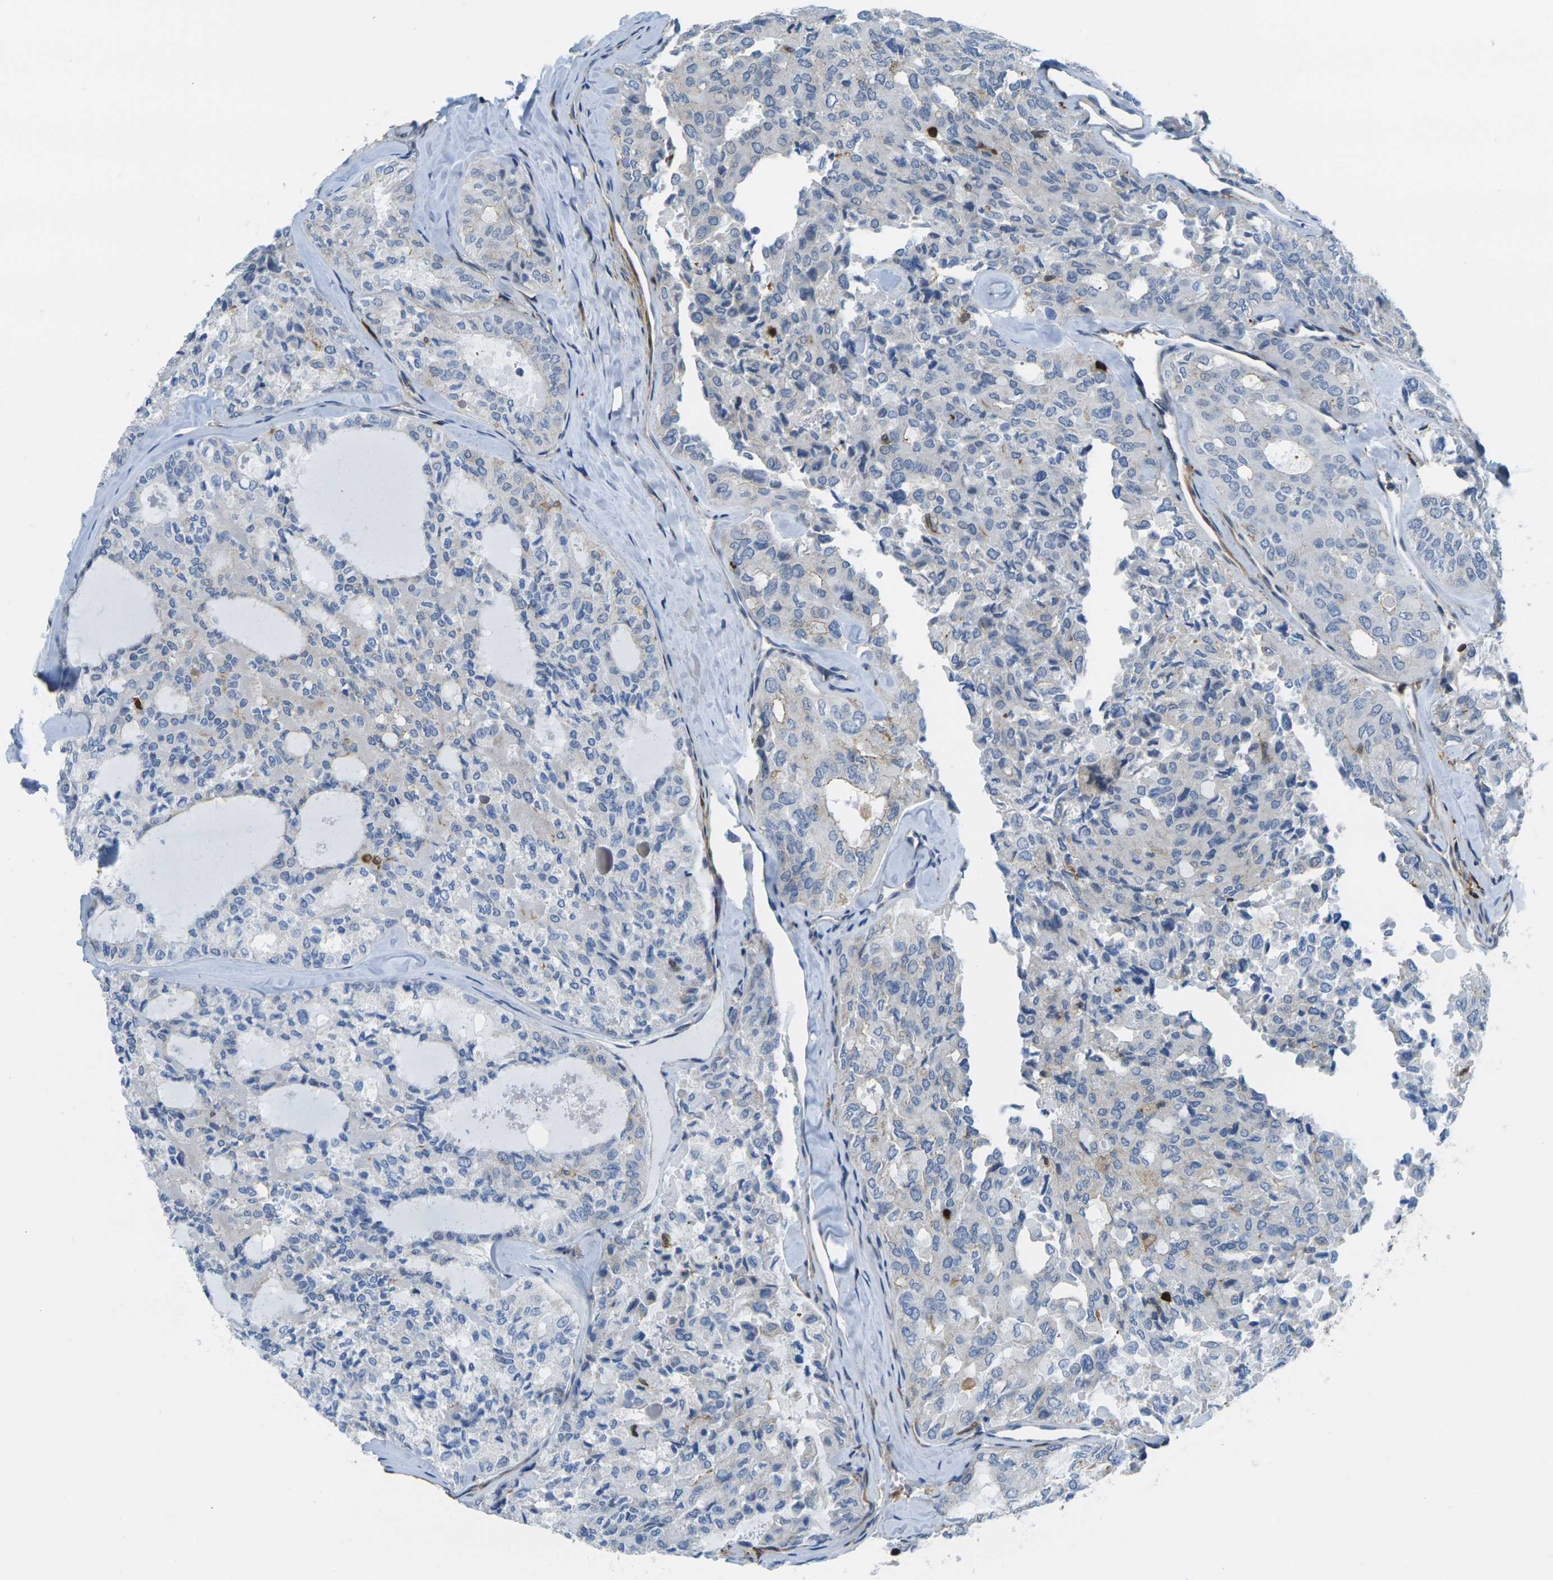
{"staining": {"intensity": "negative", "quantity": "none", "location": "none"}, "tissue": "thyroid cancer", "cell_type": "Tumor cells", "image_type": "cancer", "snomed": [{"axis": "morphology", "description": "Follicular adenoma carcinoma, NOS"}, {"axis": "topography", "description": "Thyroid gland"}], "caption": "The immunohistochemistry (IHC) micrograph has no significant expression in tumor cells of follicular adenoma carcinoma (thyroid) tissue.", "gene": "LASP1", "patient": {"sex": "male", "age": 75}}